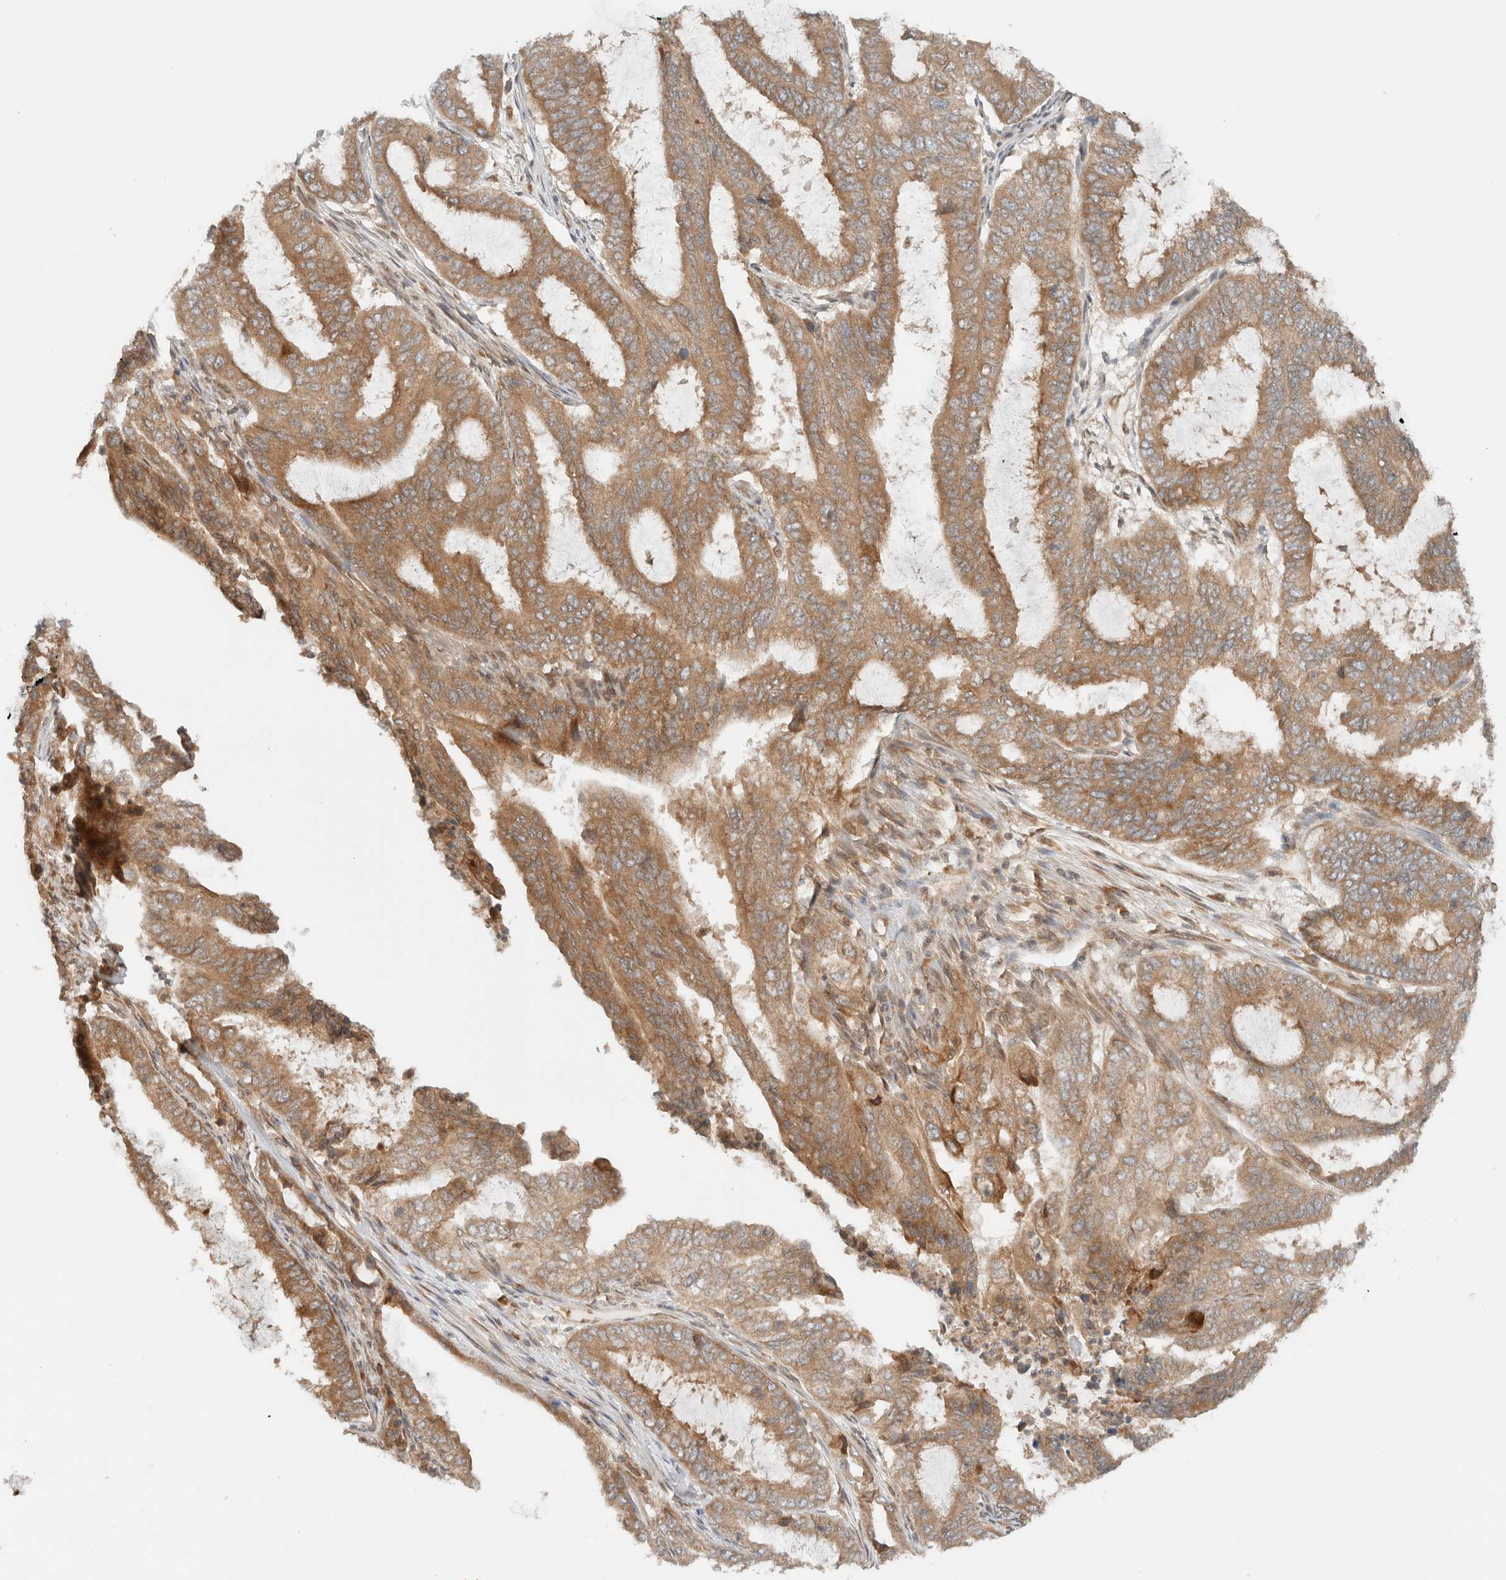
{"staining": {"intensity": "moderate", "quantity": ">75%", "location": "cytoplasmic/membranous"}, "tissue": "endometrial cancer", "cell_type": "Tumor cells", "image_type": "cancer", "snomed": [{"axis": "morphology", "description": "Adenocarcinoma, NOS"}, {"axis": "topography", "description": "Endometrium"}], "caption": "IHC of human endometrial cancer (adenocarcinoma) demonstrates medium levels of moderate cytoplasmic/membranous expression in about >75% of tumor cells.", "gene": "ARFGEF2", "patient": {"sex": "female", "age": 51}}